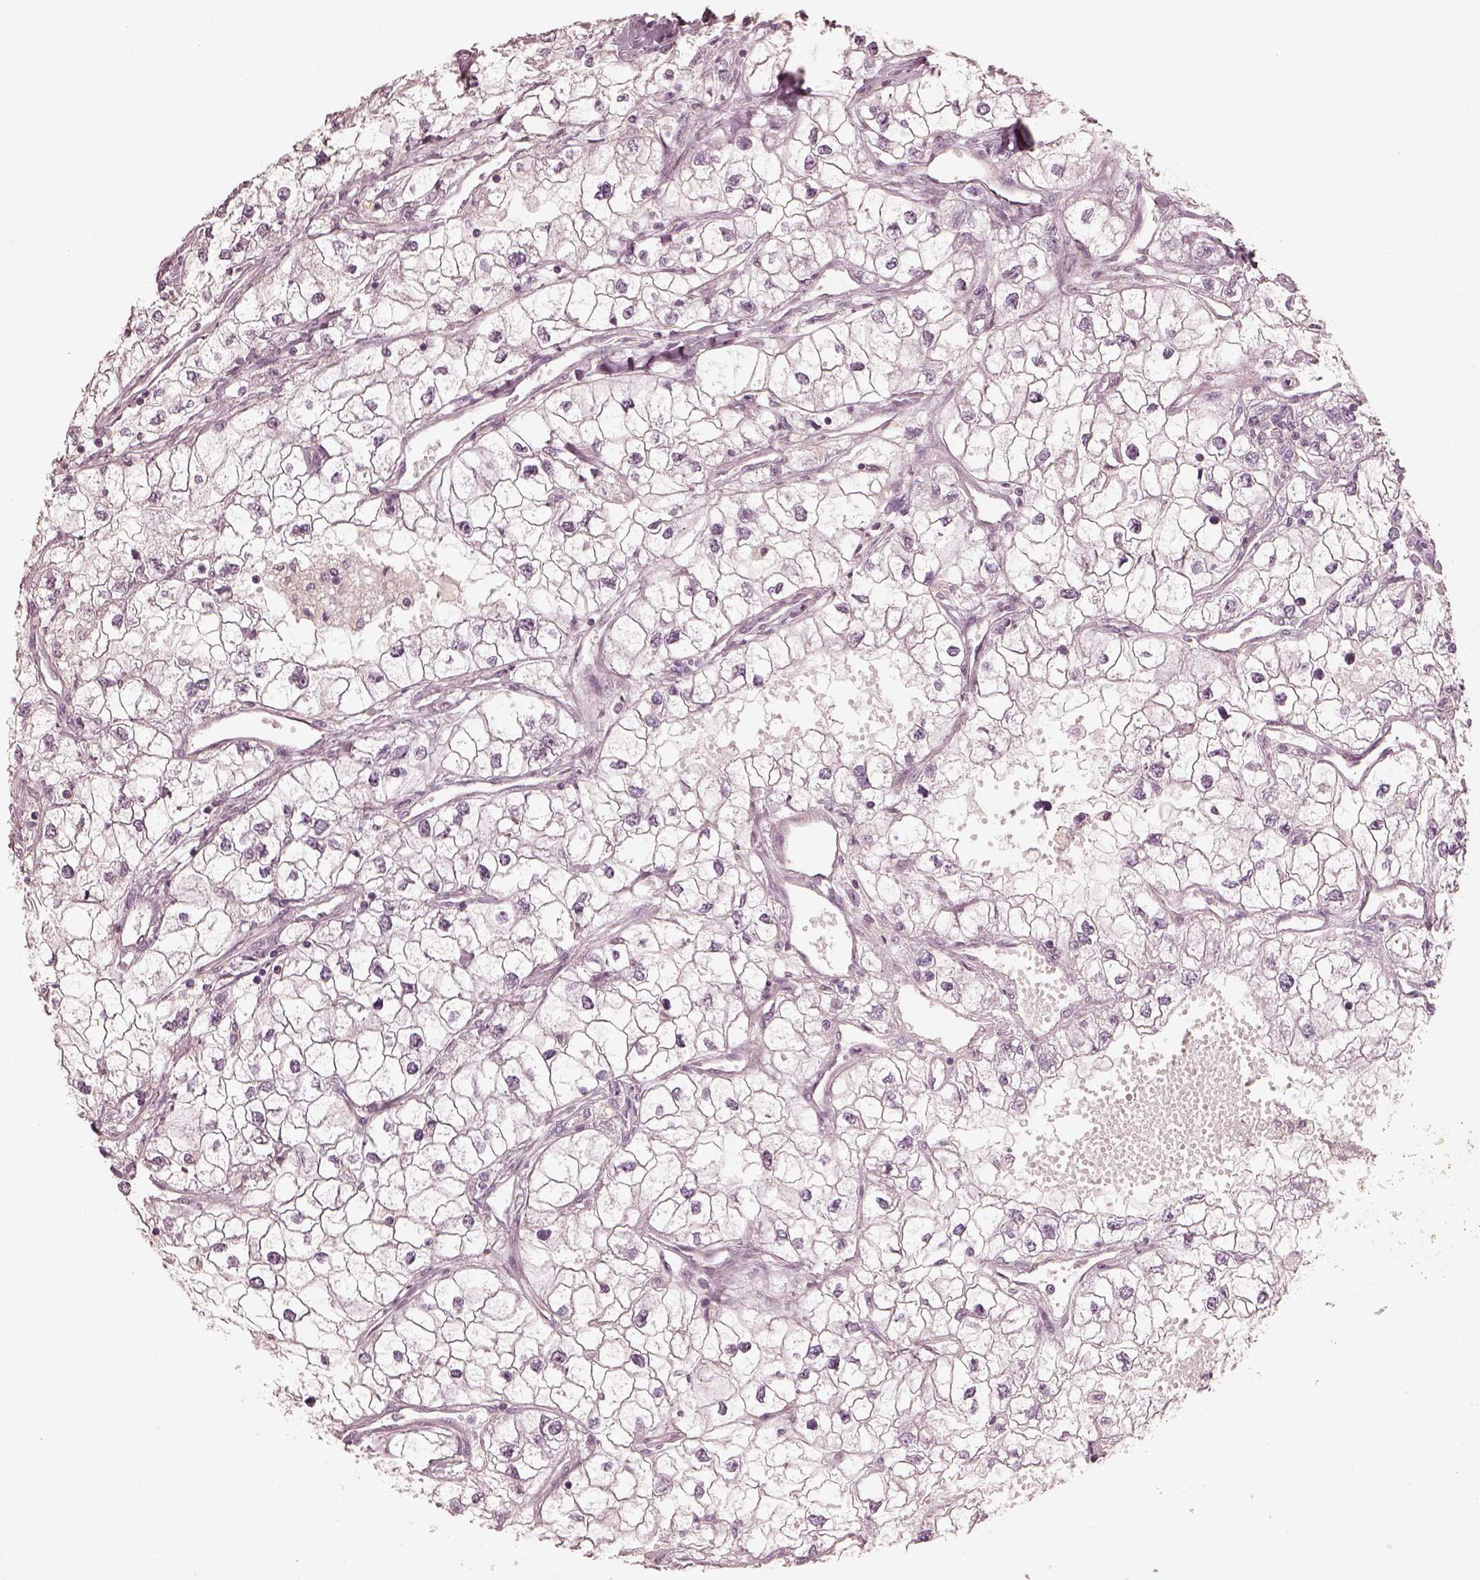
{"staining": {"intensity": "negative", "quantity": "none", "location": "none"}, "tissue": "renal cancer", "cell_type": "Tumor cells", "image_type": "cancer", "snomed": [{"axis": "morphology", "description": "Adenocarcinoma, NOS"}, {"axis": "topography", "description": "Kidney"}], "caption": "Immunohistochemistry (IHC) of human adenocarcinoma (renal) exhibits no positivity in tumor cells.", "gene": "PRLHR", "patient": {"sex": "male", "age": 59}}